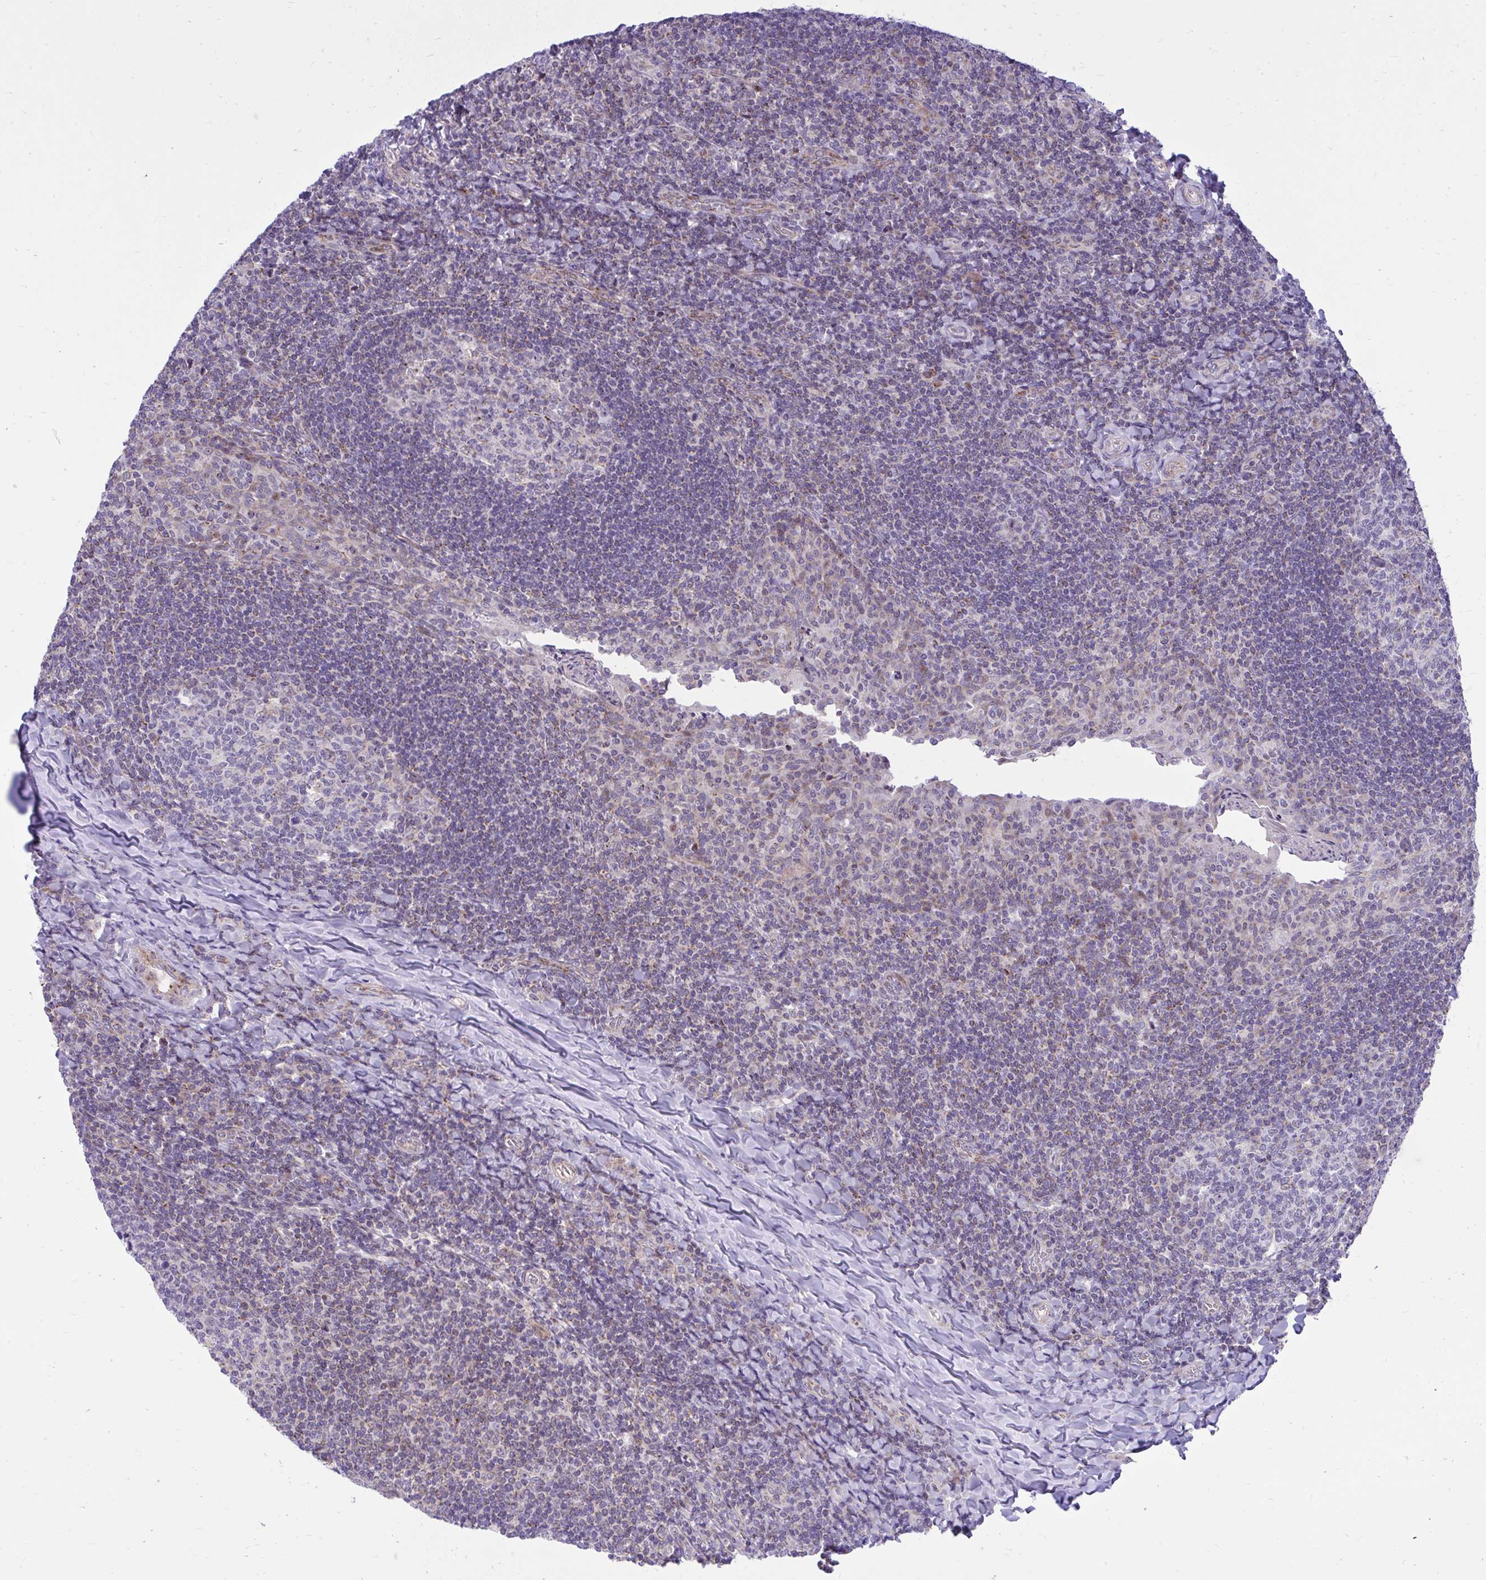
{"staining": {"intensity": "weak", "quantity": "<25%", "location": "nuclear"}, "tissue": "tonsil", "cell_type": "Germinal center cells", "image_type": "normal", "snomed": [{"axis": "morphology", "description": "Normal tissue, NOS"}, {"axis": "topography", "description": "Tonsil"}], "caption": "A high-resolution histopathology image shows IHC staining of benign tonsil, which exhibits no significant positivity in germinal center cells.", "gene": "GPRIN3", "patient": {"sex": "male", "age": 17}}